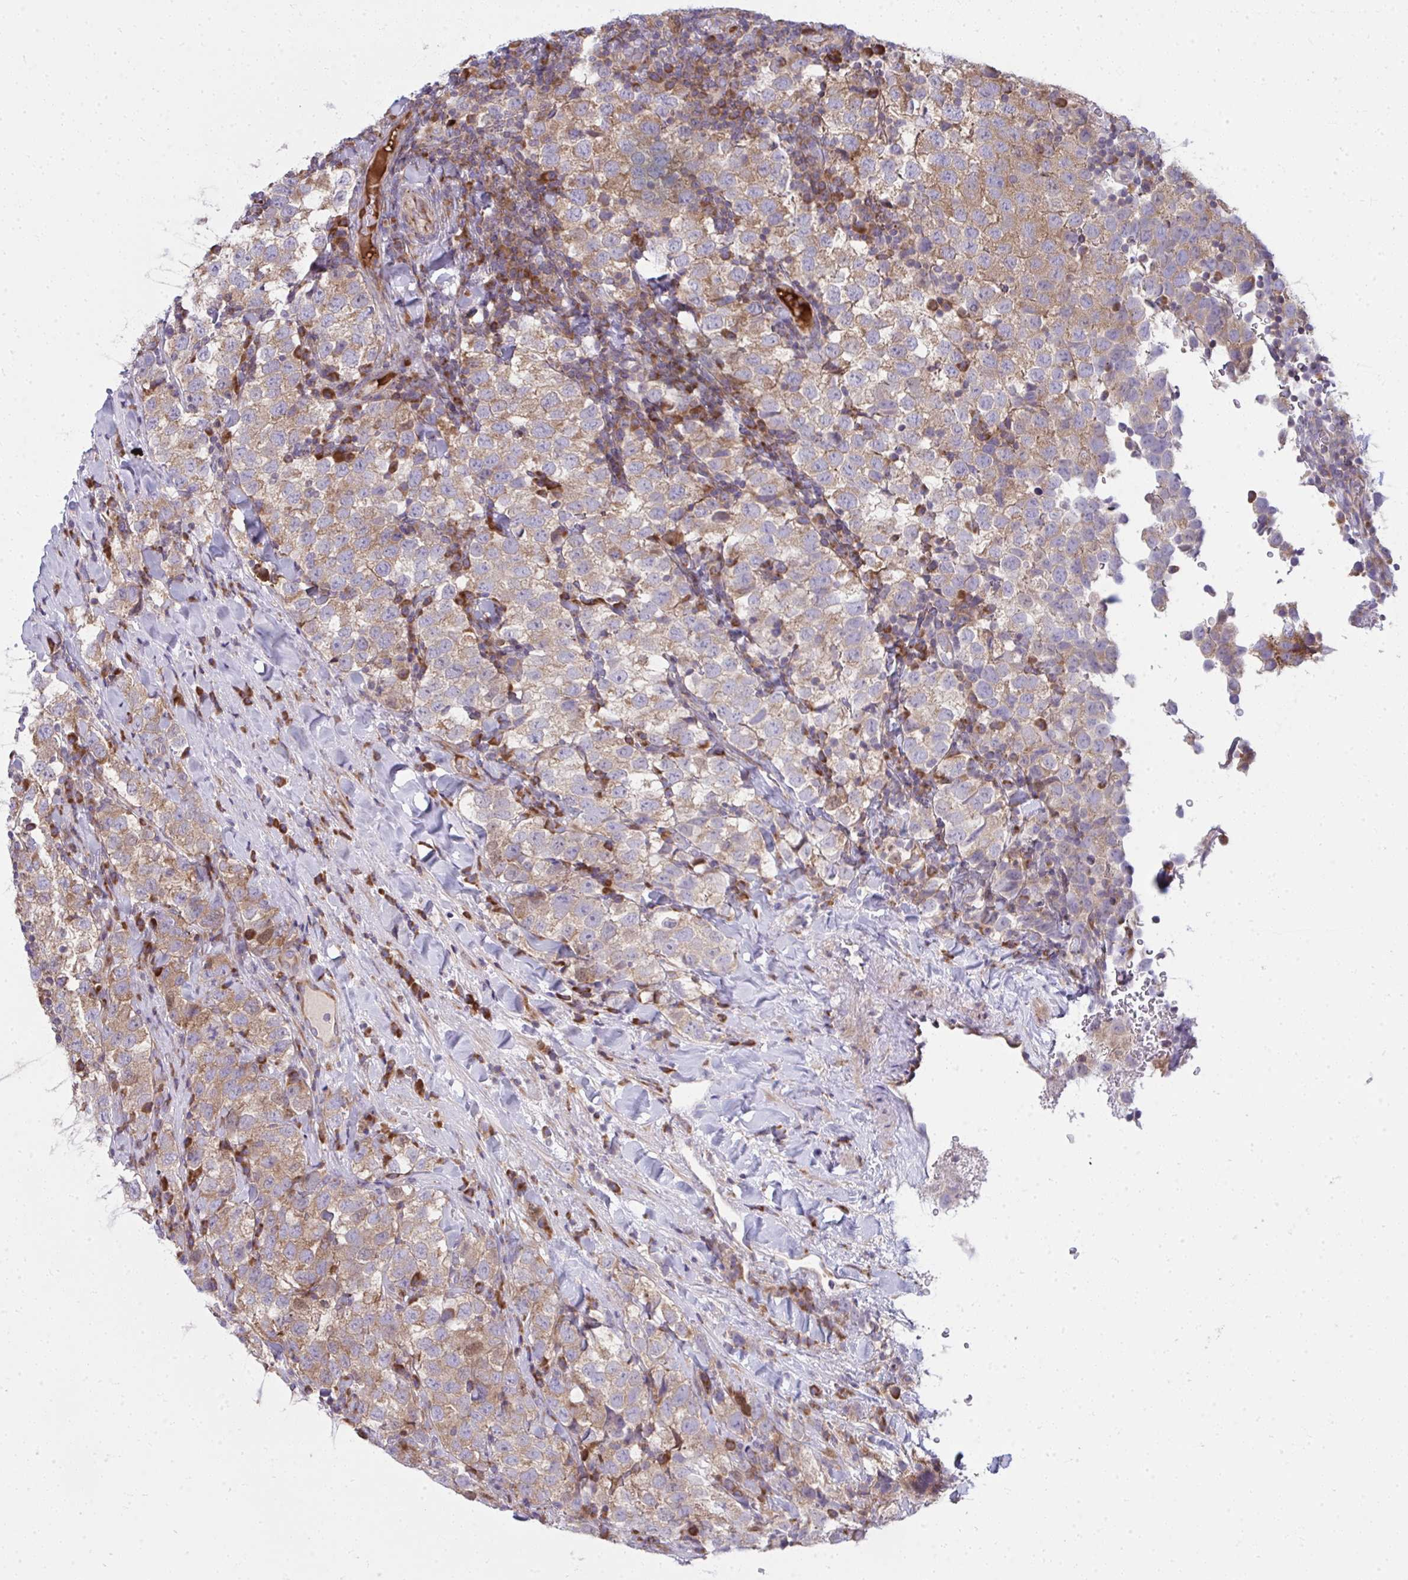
{"staining": {"intensity": "moderate", "quantity": ">75%", "location": "cytoplasmic/membranous"}, "tissue": "testis cancer", "cell_type": "Tumor cells", "image_type": "cancer", "snomed": [{"axis": "morphology", "description": "Seminoma, NOS"}, {"axis": "topography", "description": "Testis"}], "caption": "This is a photomicrograph of immunohistochemistry staining of seminoma (testis), which shows moderate positivity in the cytoplasmic/membranous of tumor cells.", "gene": "GFPT2", "patient": {"sex": "male", "age": 34}}